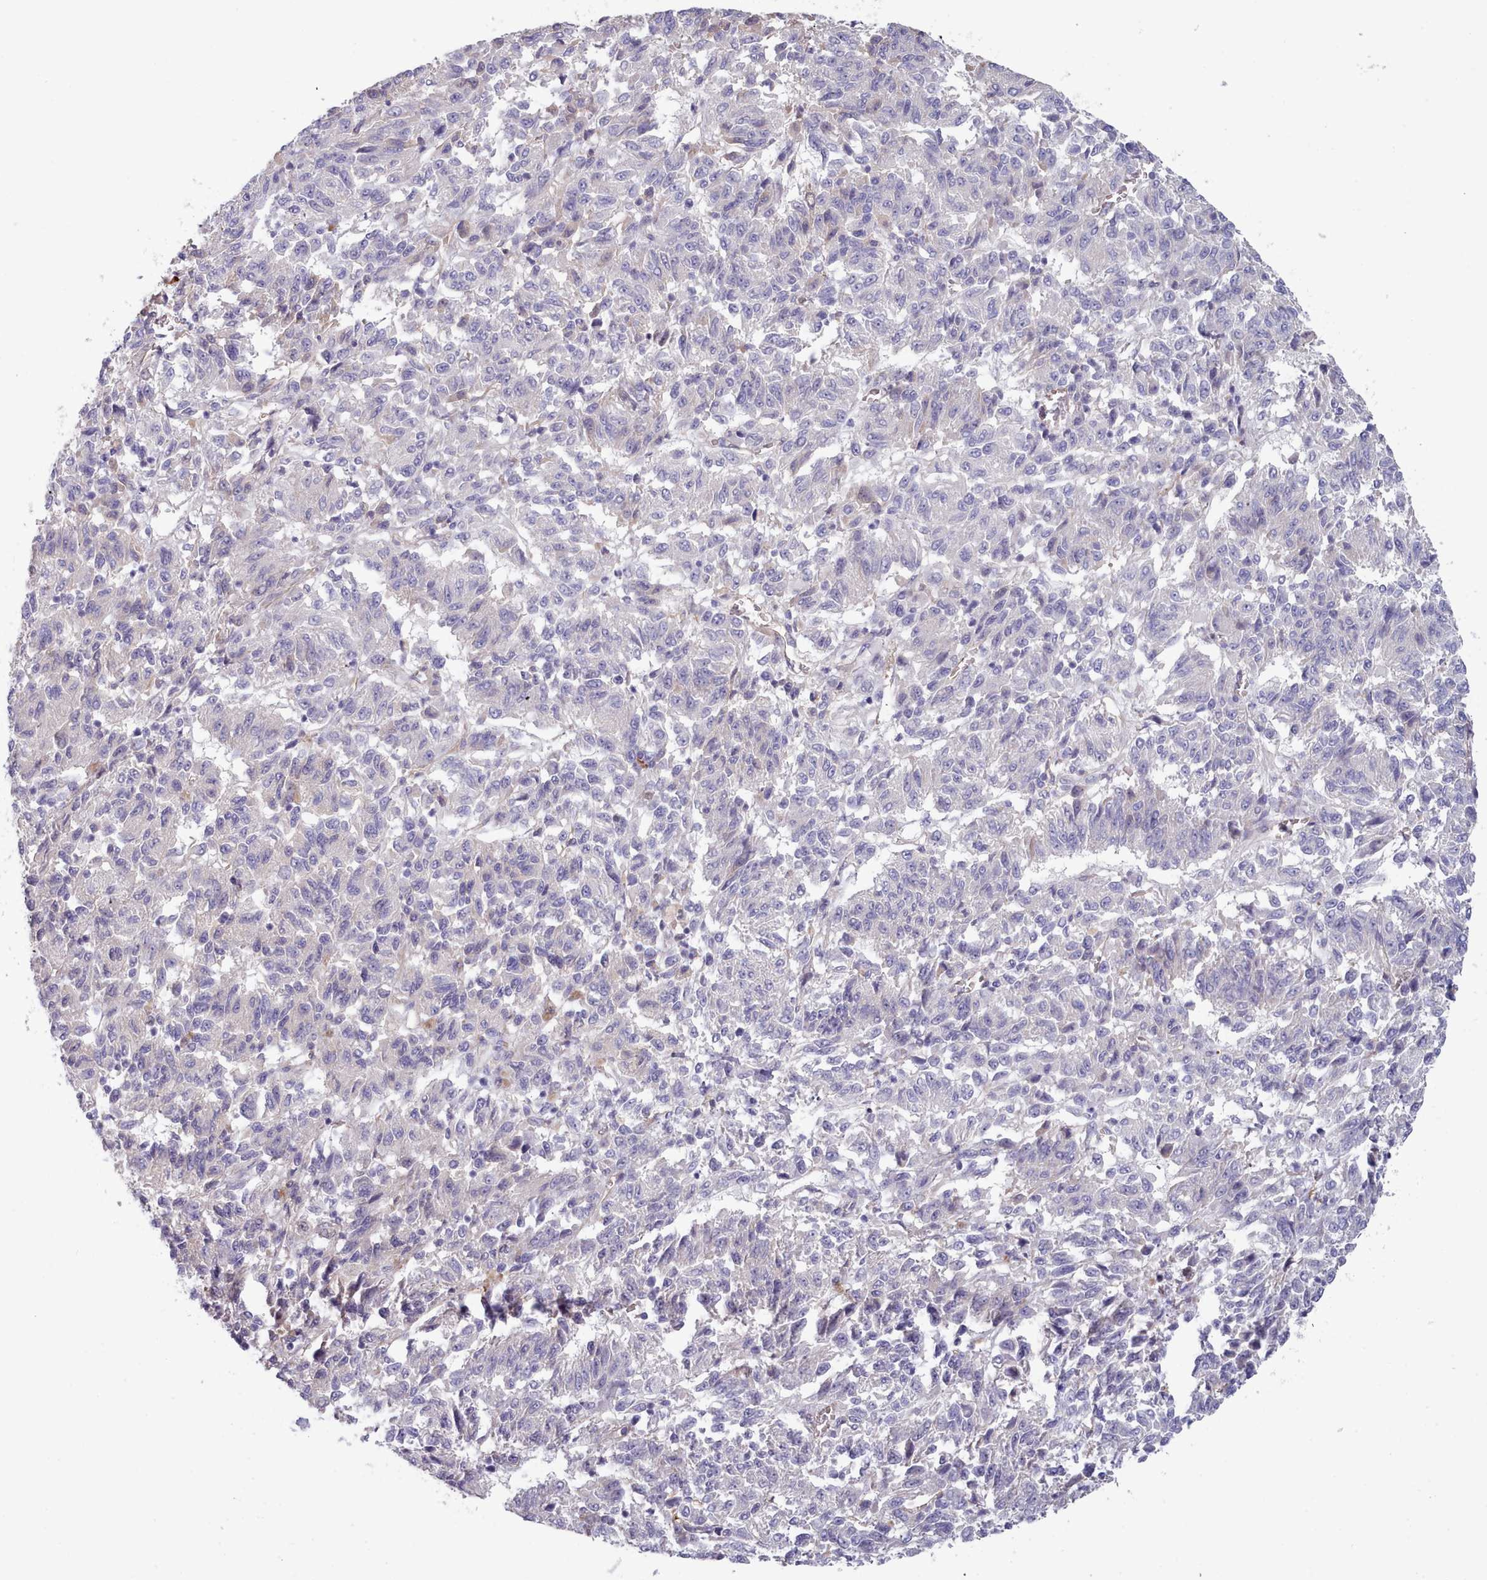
{"staining": {"intensity": "negative", "quantity": "none", "location": "none"}, "tissue": "melanoma", "cell_type": "Tumor cells", "image_type": "cancer", "snomed": [{"axis": "morphology", "description": "Malignant melanoma, Metastatic site"}, {"axis": "topography", "description": "Lung"}], "caption": "Immunohistochemical staining of human melanoma shows no significant expression in tumor cells.", "gene": "ZC3H13", "patient": {"sex": "male", "age": 64}}